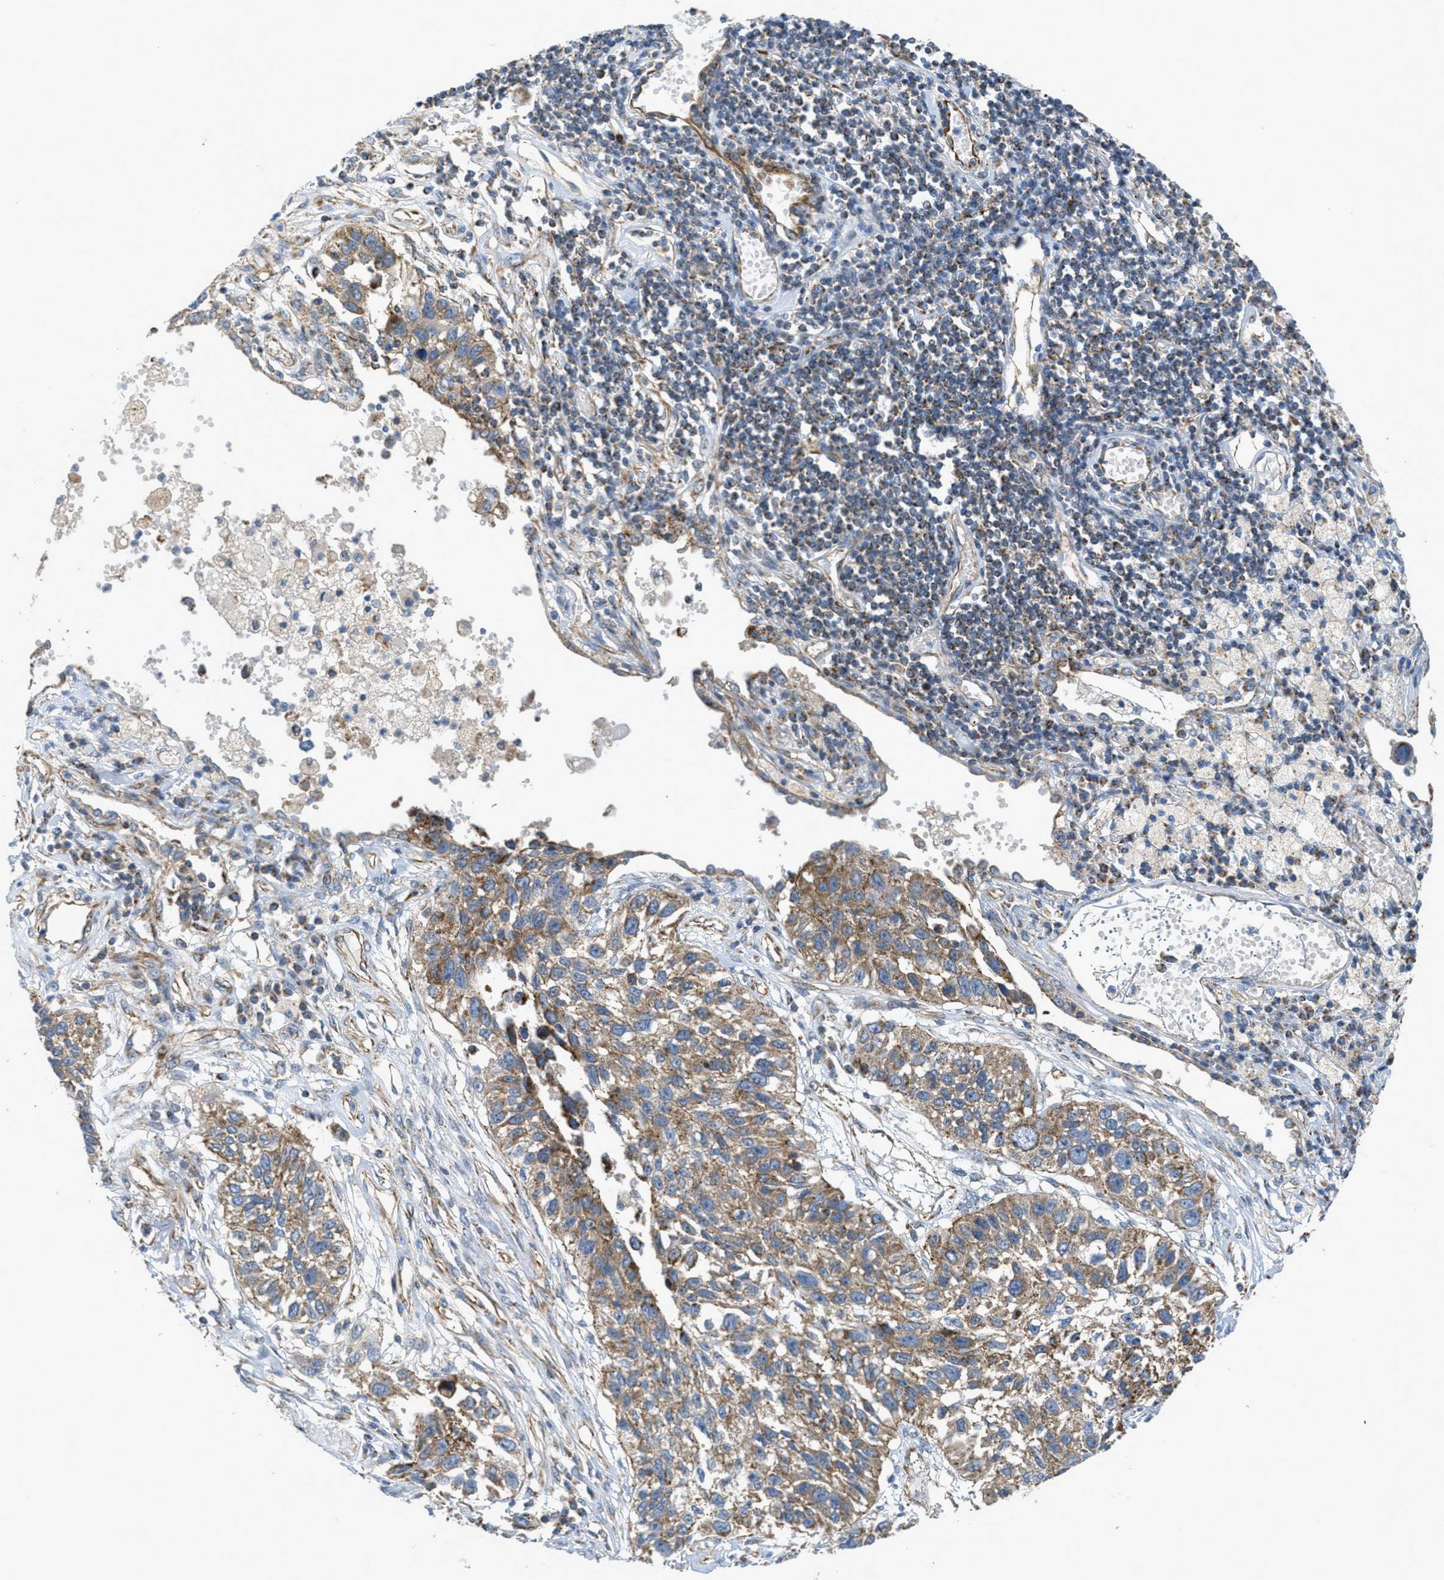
{"staining": {"intensity": "moderate", "quantity": ">75%", "location": "cytoplasmic/membranous"}, "tissue": "lung cancer", "cell_type": "Tumor cells", "image_type": "cancer", "snomed": [{"axis": "morphology", "description": "Squamous cell carcinoma, NOS"}, {"axis": "topography", "description": "Lung"}], "caption": "Immunohistochemical staining of human squamous cell carcinoma (lung) shows moderate cytoplasmic/membranous protein staining in about >75% of tumor cells.", "gene": "BTN3A1", "patient": {"sex": "male", "age": 71}}